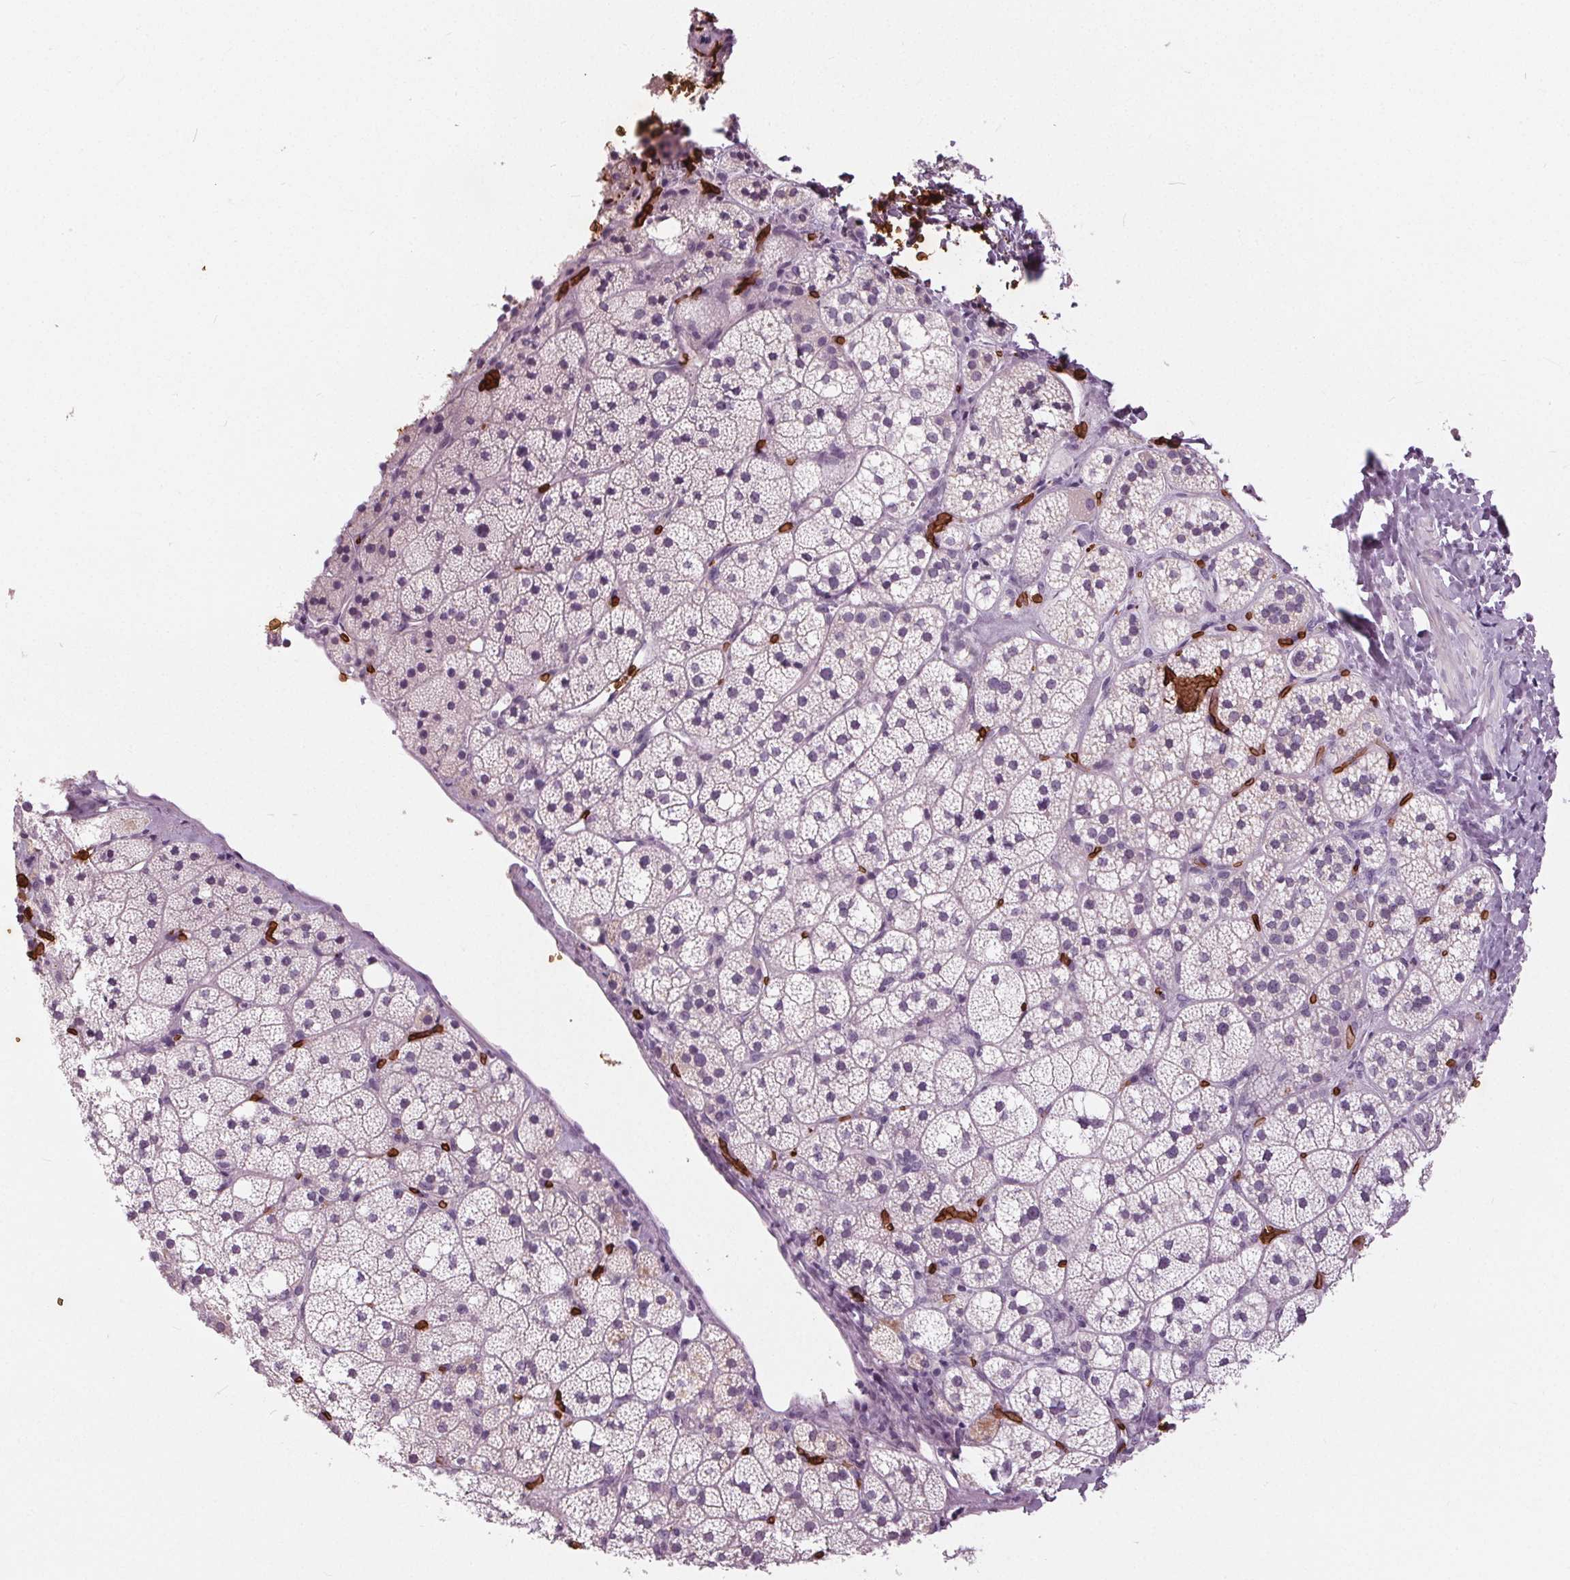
{"staining": {"intensity": "negative", "quantity": "none", "location": "none"}, "tissue": "adrenal gland", "cell_type": "Glandular cells", "image_type": "normal", "snomed": [{"axis": "morphology", "description": "Normal tissue, NOS"}, {"axis": "topography", "description": "Adrenal gland"}], "caption": "Image shows no significant protein expression in glandular cells of benign adrenal gland.", "gene": "SLC4A1", "patient": {"sex": "male", "age": 53}}